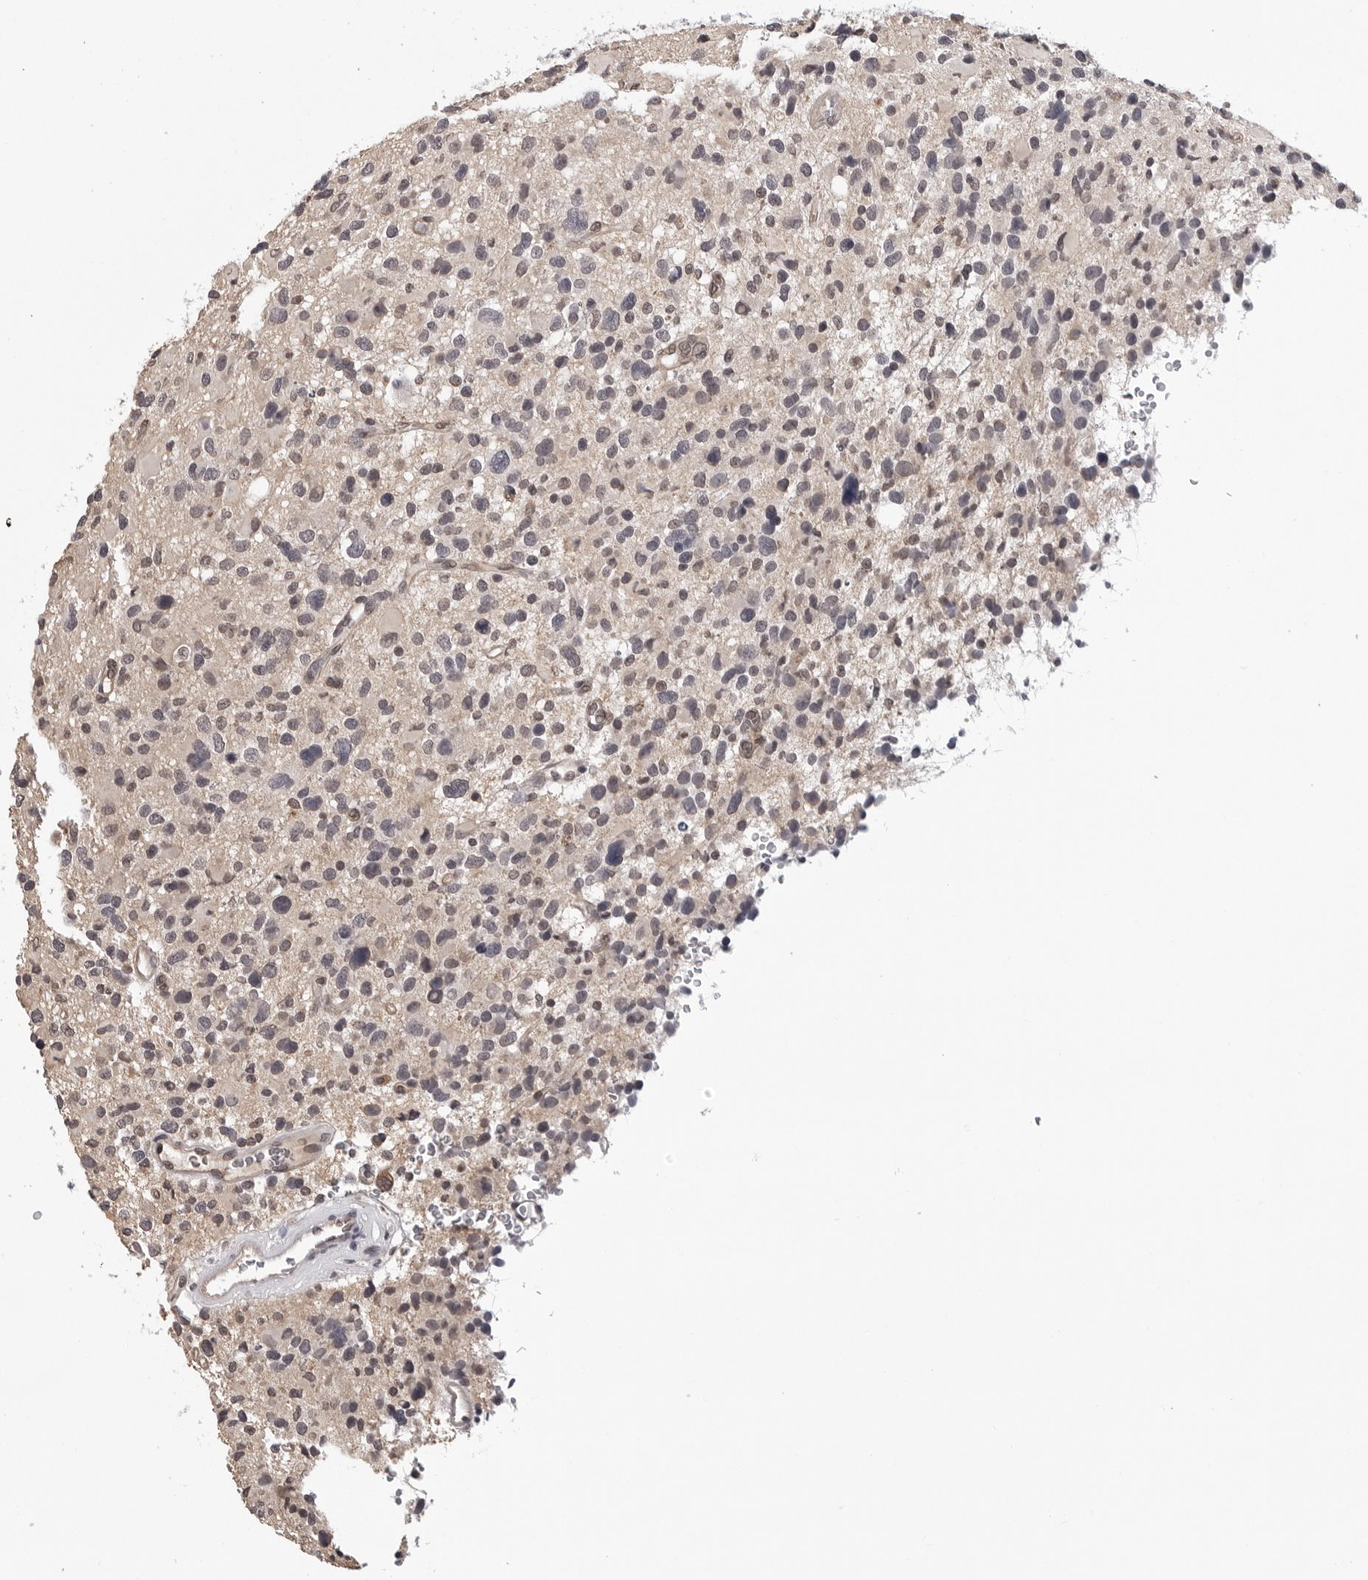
{"staining": {"intensity": "weak", "quantity": "25%-75%", "location": "nuclear"}, "tissue": "glioma", "cell_type": "Tumor cells", "image_type": "cancer", "snomed": [{"axis": "morphology", "description": "Glioma, malignant, High grade"}, {"axis": "topography", "description": "Brain"}], "caption": "Immunohistochemical staining of human malignant high-grade glioma reveals low levels of weak nuclear staining in approximately 25%-75% of tumor cells.", "gene": "TRMT13", "patient": {"sex": "male", "age": 48}}